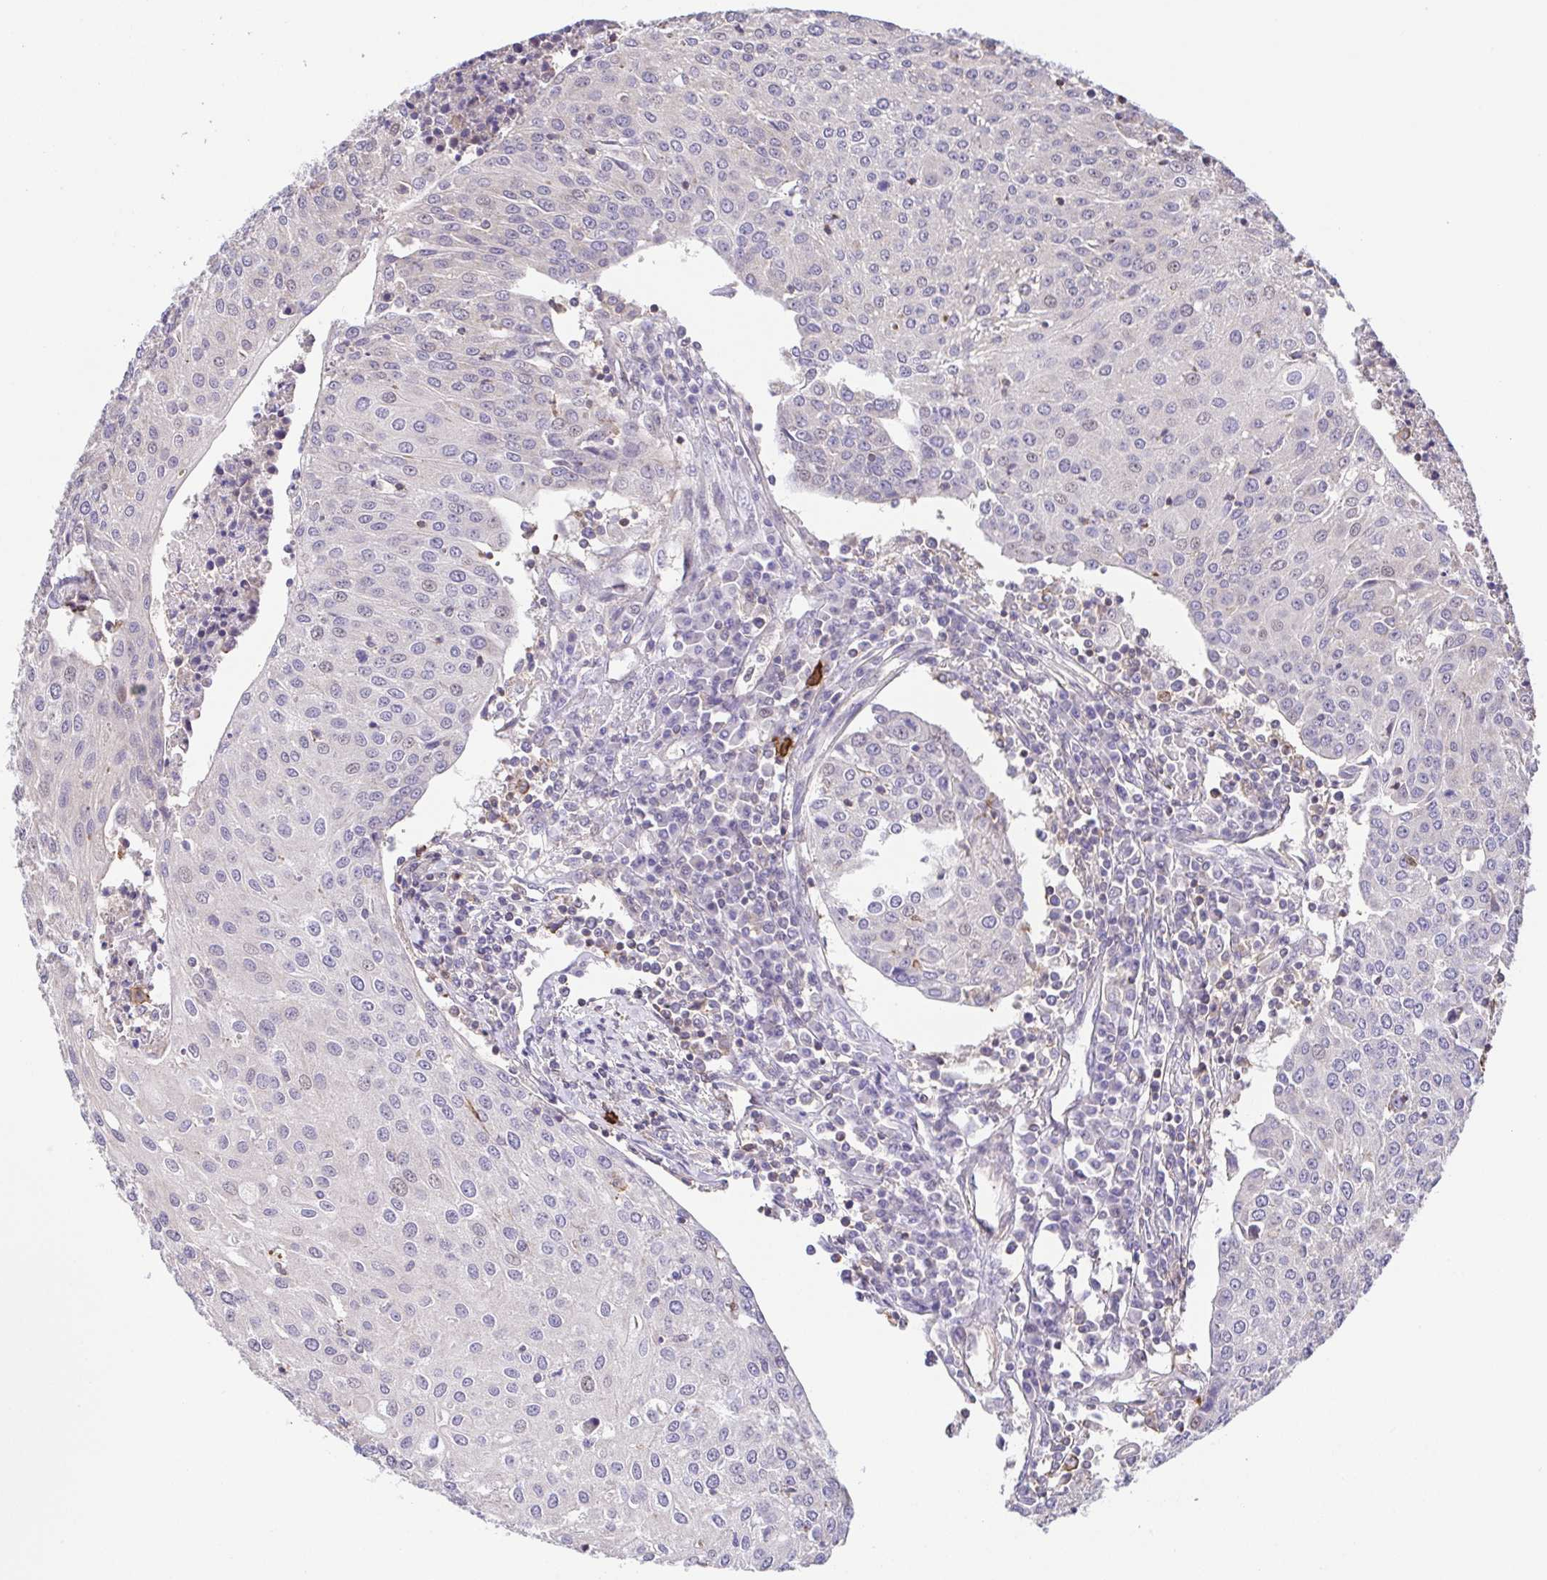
{"staining": {"intensity": "negative", "quantity": "none", "location": "none"}, "tissue": "urothelial cancer", "cell_type": "Tumor cells", "image_type": "cancer", "snomed": [{"axis": "morphology", "description": "Urothelial carcinoma, High grade"}, {"axis": "topography", "description": "Urinary bladder"}], "caption": "This photomicrograph is of high-grade urothelial carcinoma stained with immunohistochemistry (IHC) to label a protein in brown with the nuclei are counter-stained blue. There is no expression in tumor cells.", "gene": "PREPL", "patient": {"sex": "female", "age": 85}}